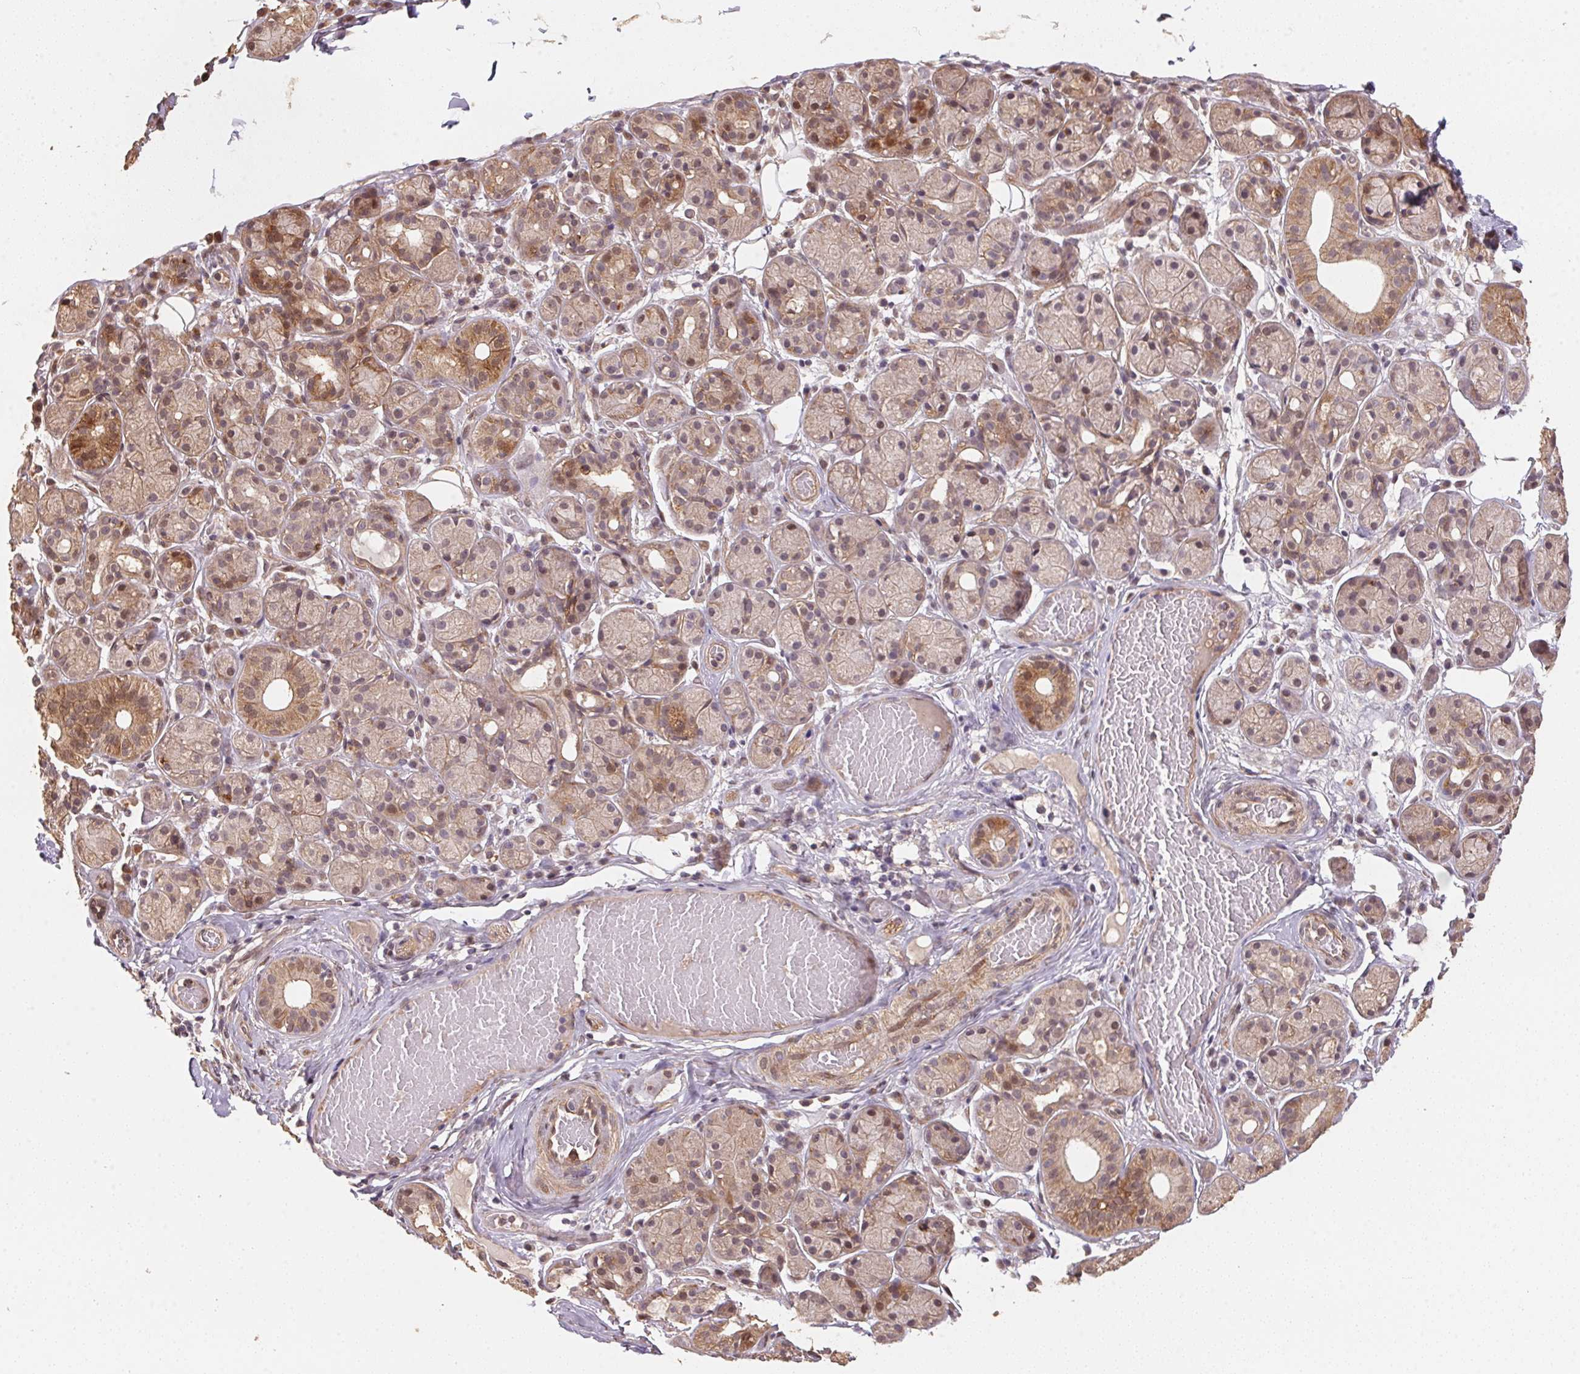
{"staining": {"intensity": "moderate", "quantity": "25%-75%", "location": "cytoplasmic/membranous,nuclear"}, "tissue": "salivary gland", "cell_type": "Glandular cells", "image_type": "normal", "snomed": [{"axis": "morphology", "description": "Normal tissue, NOS"}, {"axis": "topography", "description": "Salivary gland"}, {"axis": "topography", "description": "Peripheral nerve tissue"}], "caption": "High-magnification brightfield microscopy of unremarkable salivary gland stained with DAB (brown) and counterstained with hematoxylin (blue). glandular cells exhibit moderate cytoplasmic/membranous,nuclear positivity is identified in approximately25%-75% of cells.", "gene": "TMEM222", "patient": {"sex": "male", "age": 71}}